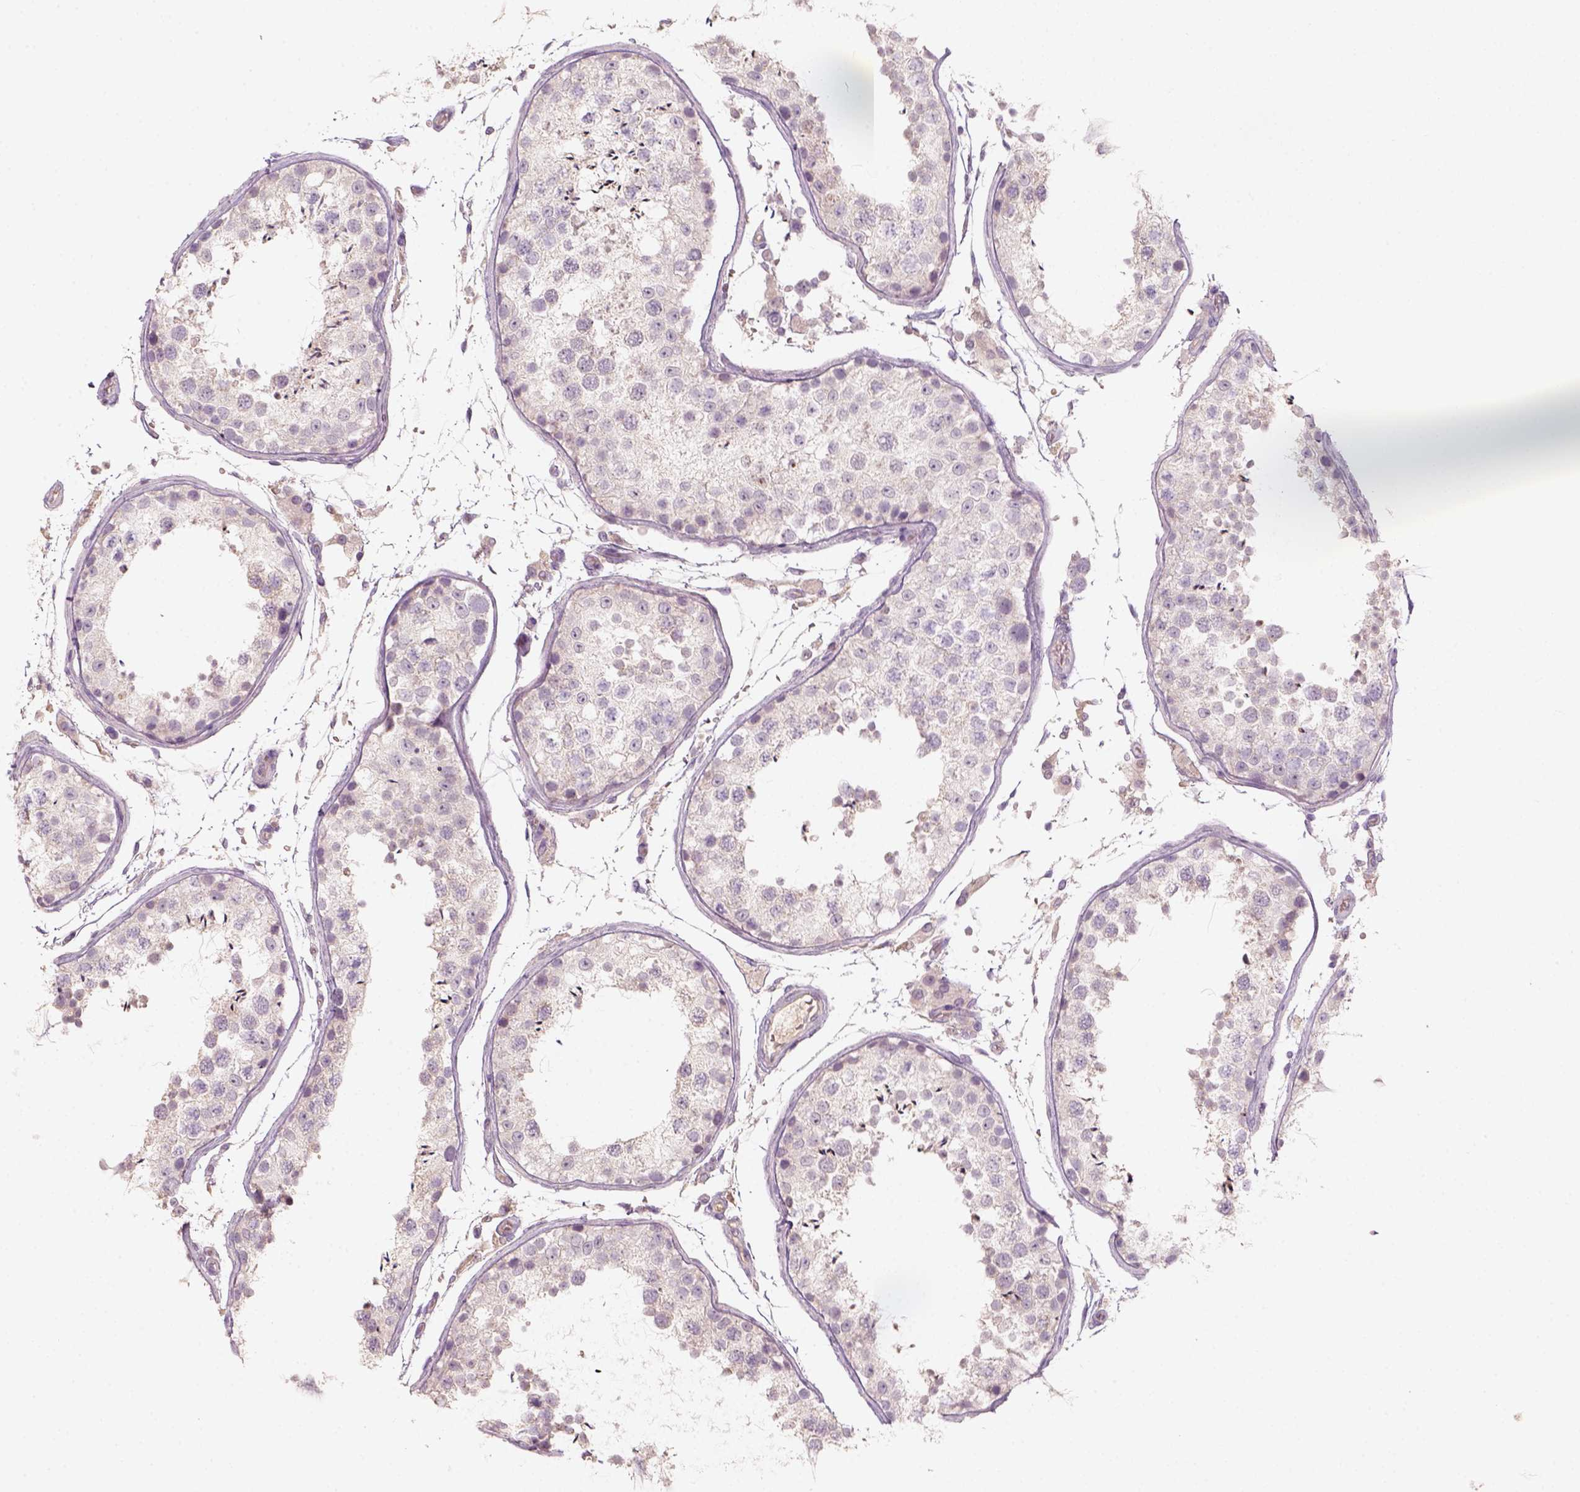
{"staining": {"intensity": "negative", "quantity": "none", "location": "none"}, "tissue": "testis", "cell_type": "Cells in seminiferous ducts", "image_type": "normal", "snomed": [{"axis": "morphology", "description": "Normal tissue, NOS"}, {"axis": "topography", "description": "Testis"}], "caption": "The immunohistochemistry histopathology image has no significant expression in cells in seminiferous ducts of testis. (DAB IHC with hematoxylin counter stain).", "gene": "AQP9", "patient": {"sex": "male", "age": 29}}